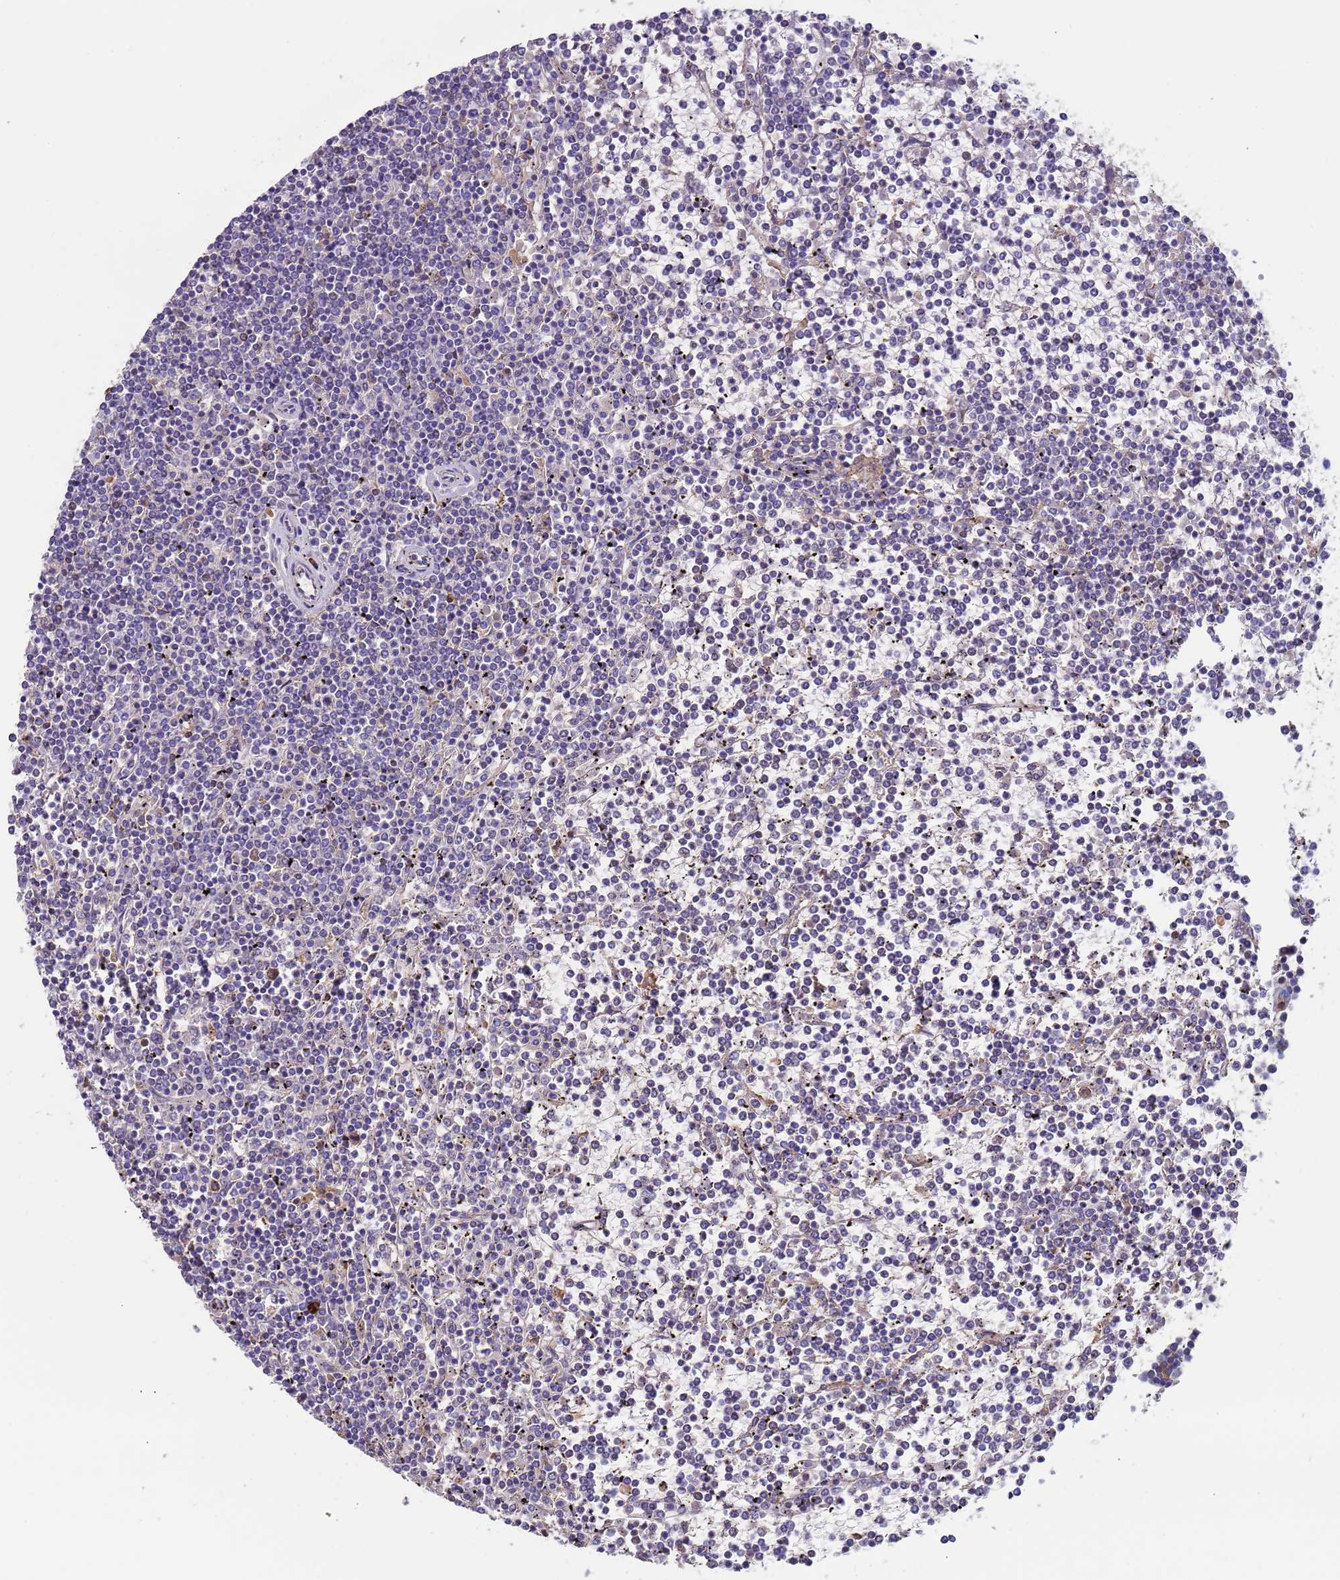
{"staining": {"intensity": "negative", "quantity": "none", "location": "none"}, "tissue": "lymphoma", "cell_type": "Tumor cells", "image_type": "cancer", "snomed": [{"axis": "morphology", "description": "Malignant lymphoma, non-Hodgkin's type, Low grade"}, {"axis": "topography", "description": "Spleen"}], "caption": "This is a histopathology image of immunohistochemistry staining of lymphoma, which shows no expression in tumor cells.", "gene": "CYSLTR2", "patient": {"sex": "female", "age": 19}}